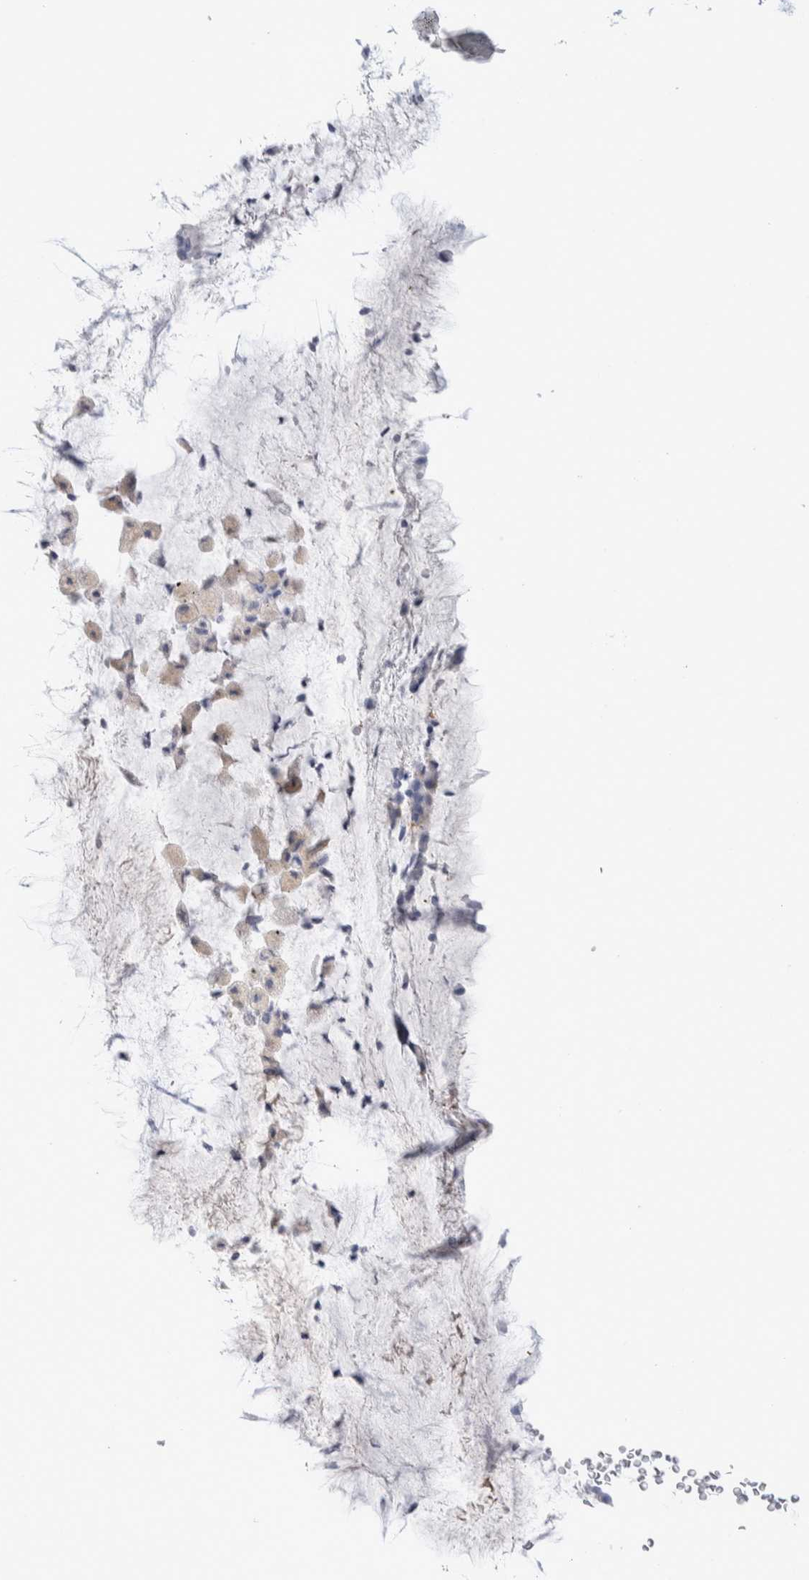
{"staining": {"intensity": "moderate", "quantity": "<25%", "location": "cytoplasmic/membranous"}, "tissue": "bronchus", "cell_type": "Respiratory epithelial cells", "image_type": "normal", "snomed": [{"axis": "morphology", "description": "Normal tissue, NOS"}, {"axis": "topography", "description": "Cartilage tissue"}], "caption": "Bronchus stained for a protein (brown) reveals moderate cytoplasmic/membranous positive staining in about <25% of respiratory epithelial cells.", "gene": "GDA", "patient": {"sex": "female", "age": 63}}